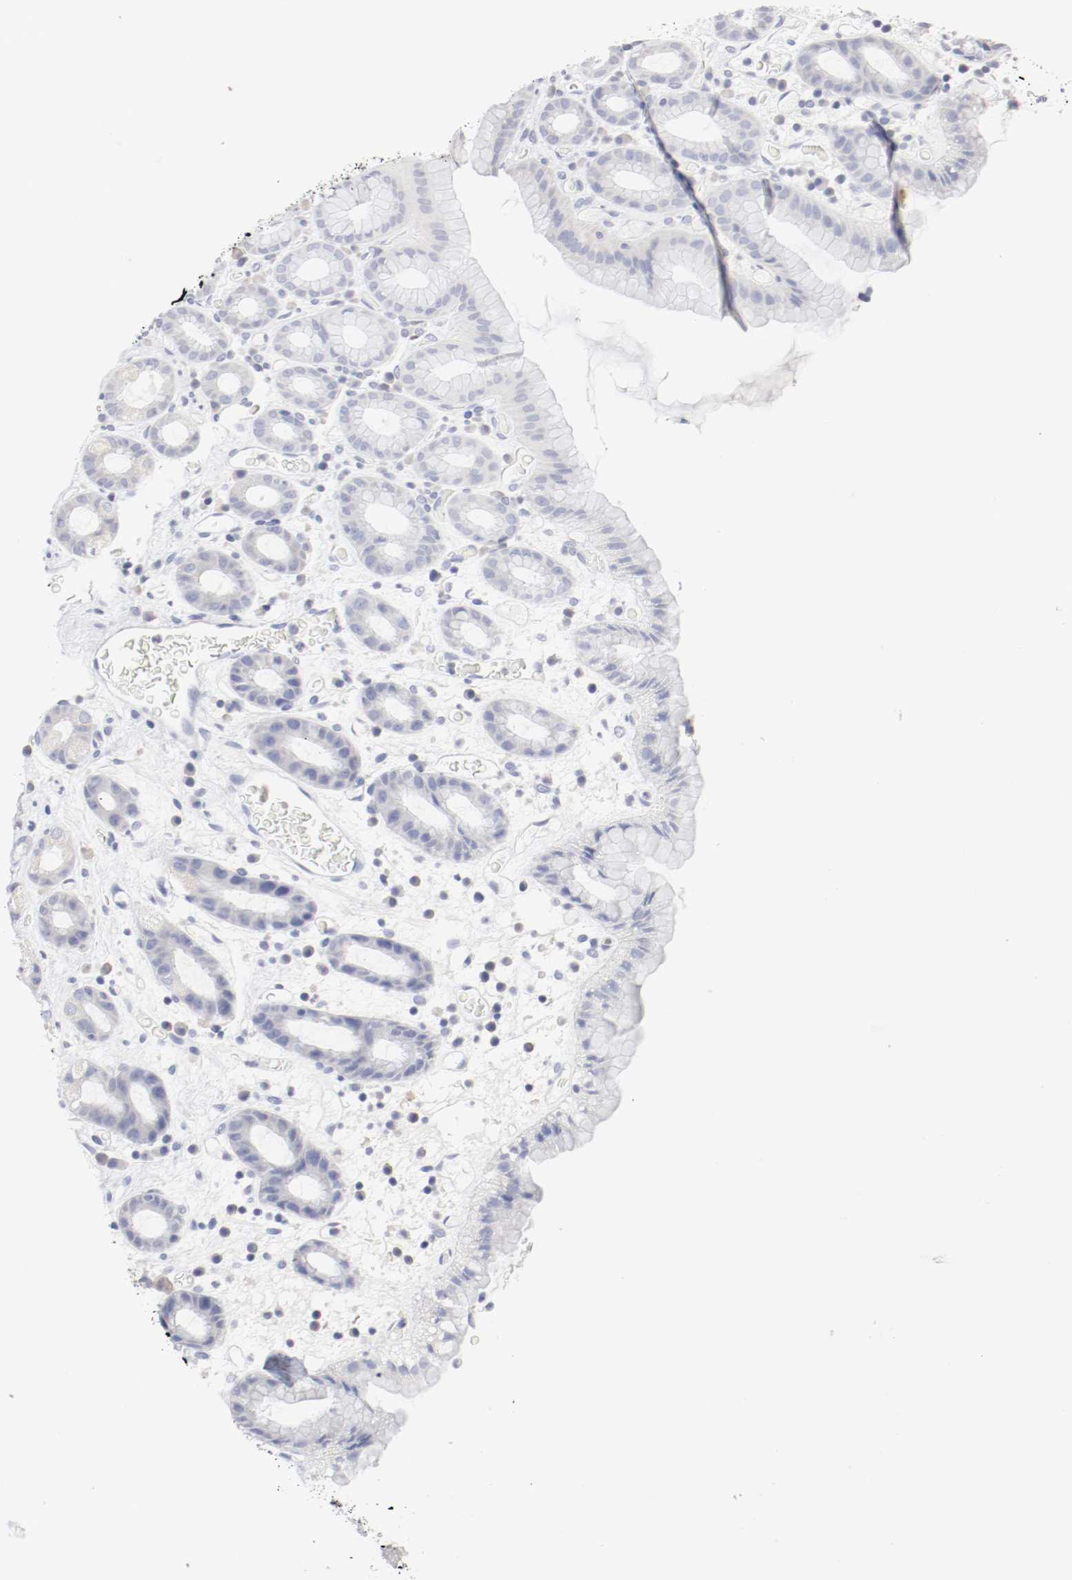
{"staining": {"intensity": "weak", "quantity": "<25%", "location": "cytoplasmic/membranous"}, "tissue": "stomach", "cell_type": "Glandular cells", "image_type": "normal", "snomed": [{"axis": "morphology", "description": "Normal tissue, NOS"}, {"axis": "topography", "description": "Stomach, upper"}], "caption": "Immunohistochemical staining of benign stomach demonstrates no significant positivity in glandular cells.", "gene": "ITGAX", "patient": {"sex": "male", "age": 68}}